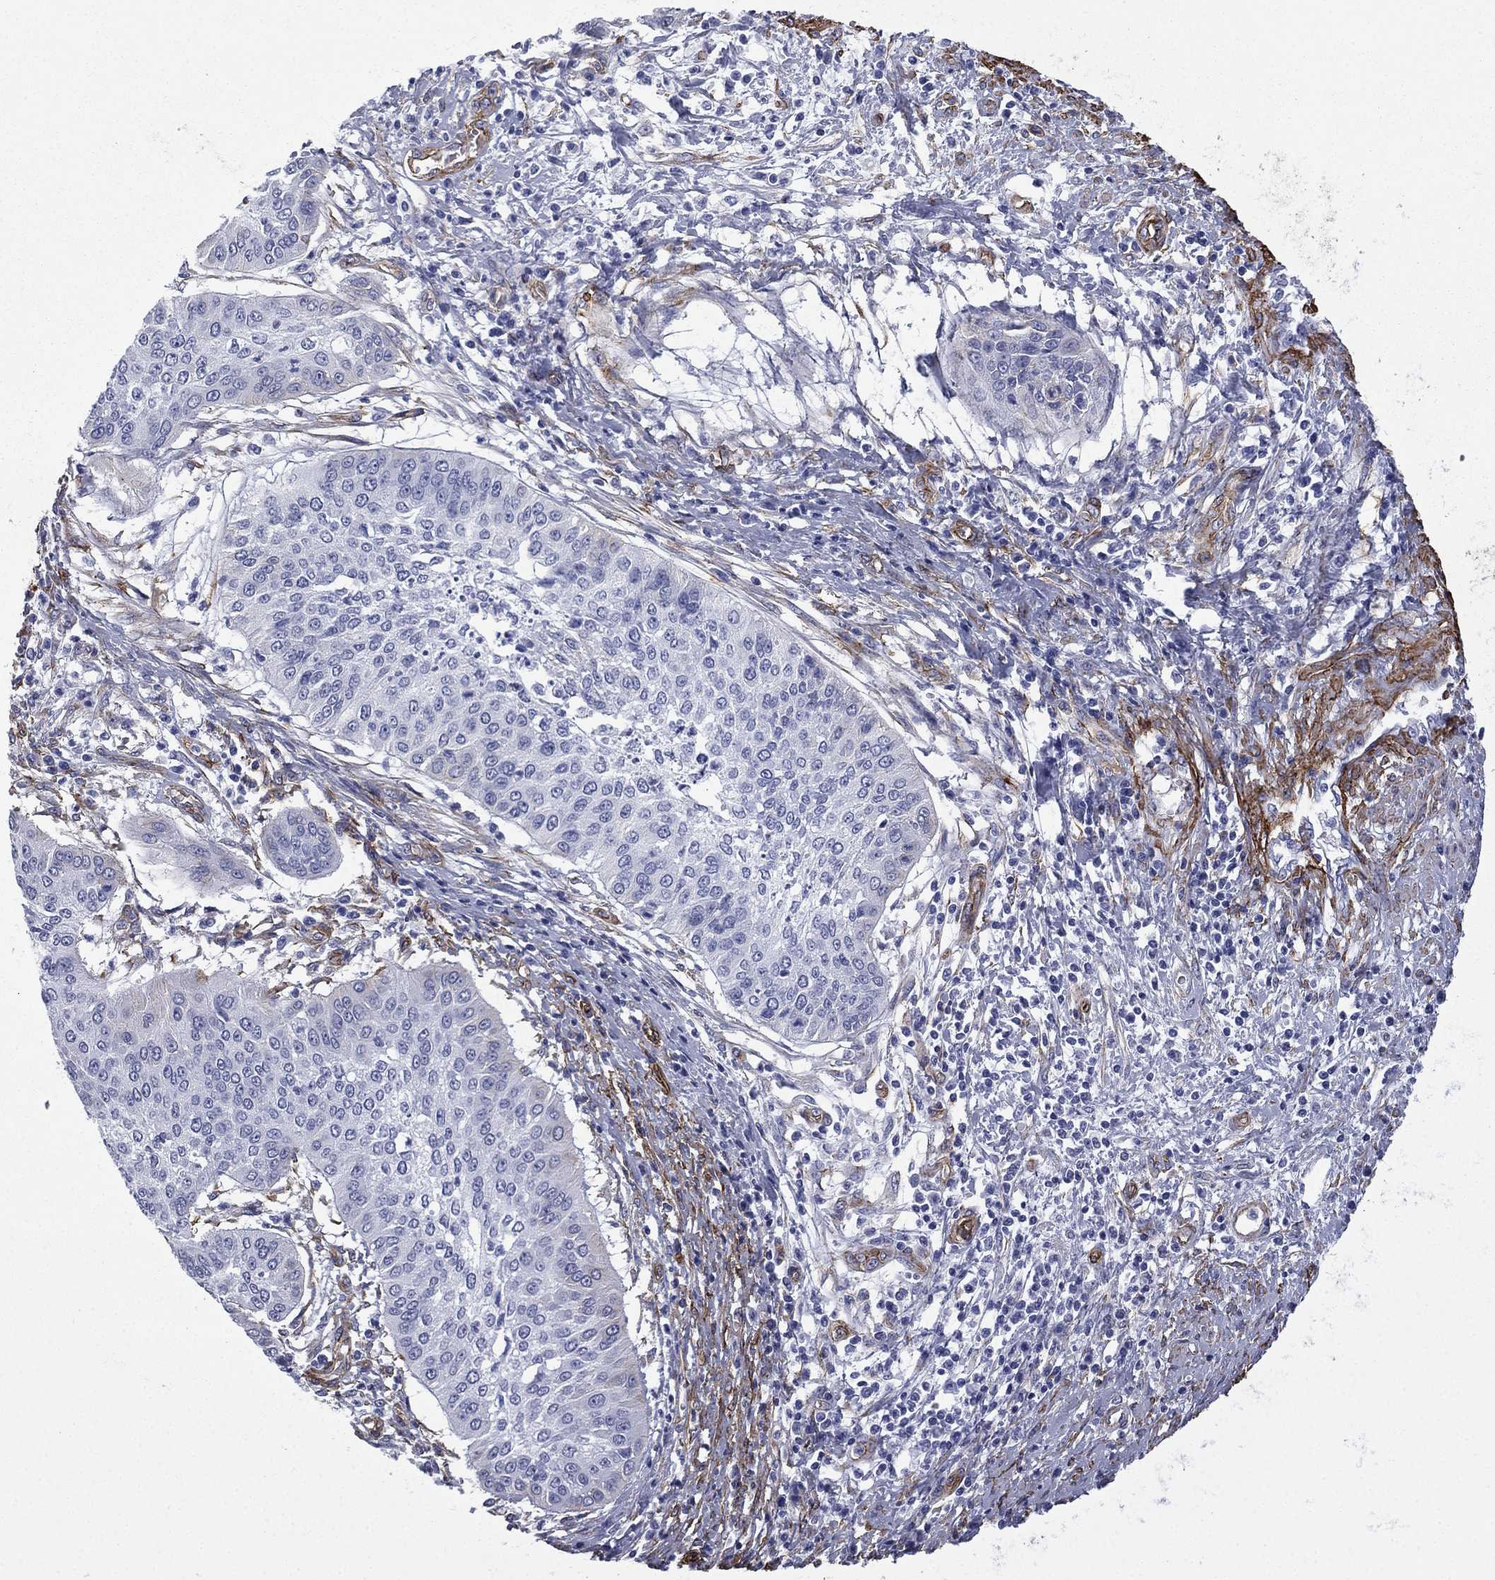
{"staining": {"intensity": "negative", "quantity": "none", "location": "none"}, "tissue": "cervical cancer", "cell_type": "Tumor cells", "image_type": "cancer", "snomed": [{"axis": "morphology", "description": "Normal tissue, NOS"}, {"axis": "morphology", "description": "Squamous cell carcinoma, NOS"}, {"axis": "topography", "description": "Cervix"}], "caption": "High power microscopy image of an immunohistochemistry (IHC) photomicrograph of cervical squamous cell carcinoma, revealing no significant expression in tumor cells.", "gene": "CAVIN3", "patient": {"sex": "female", "age": 39}}